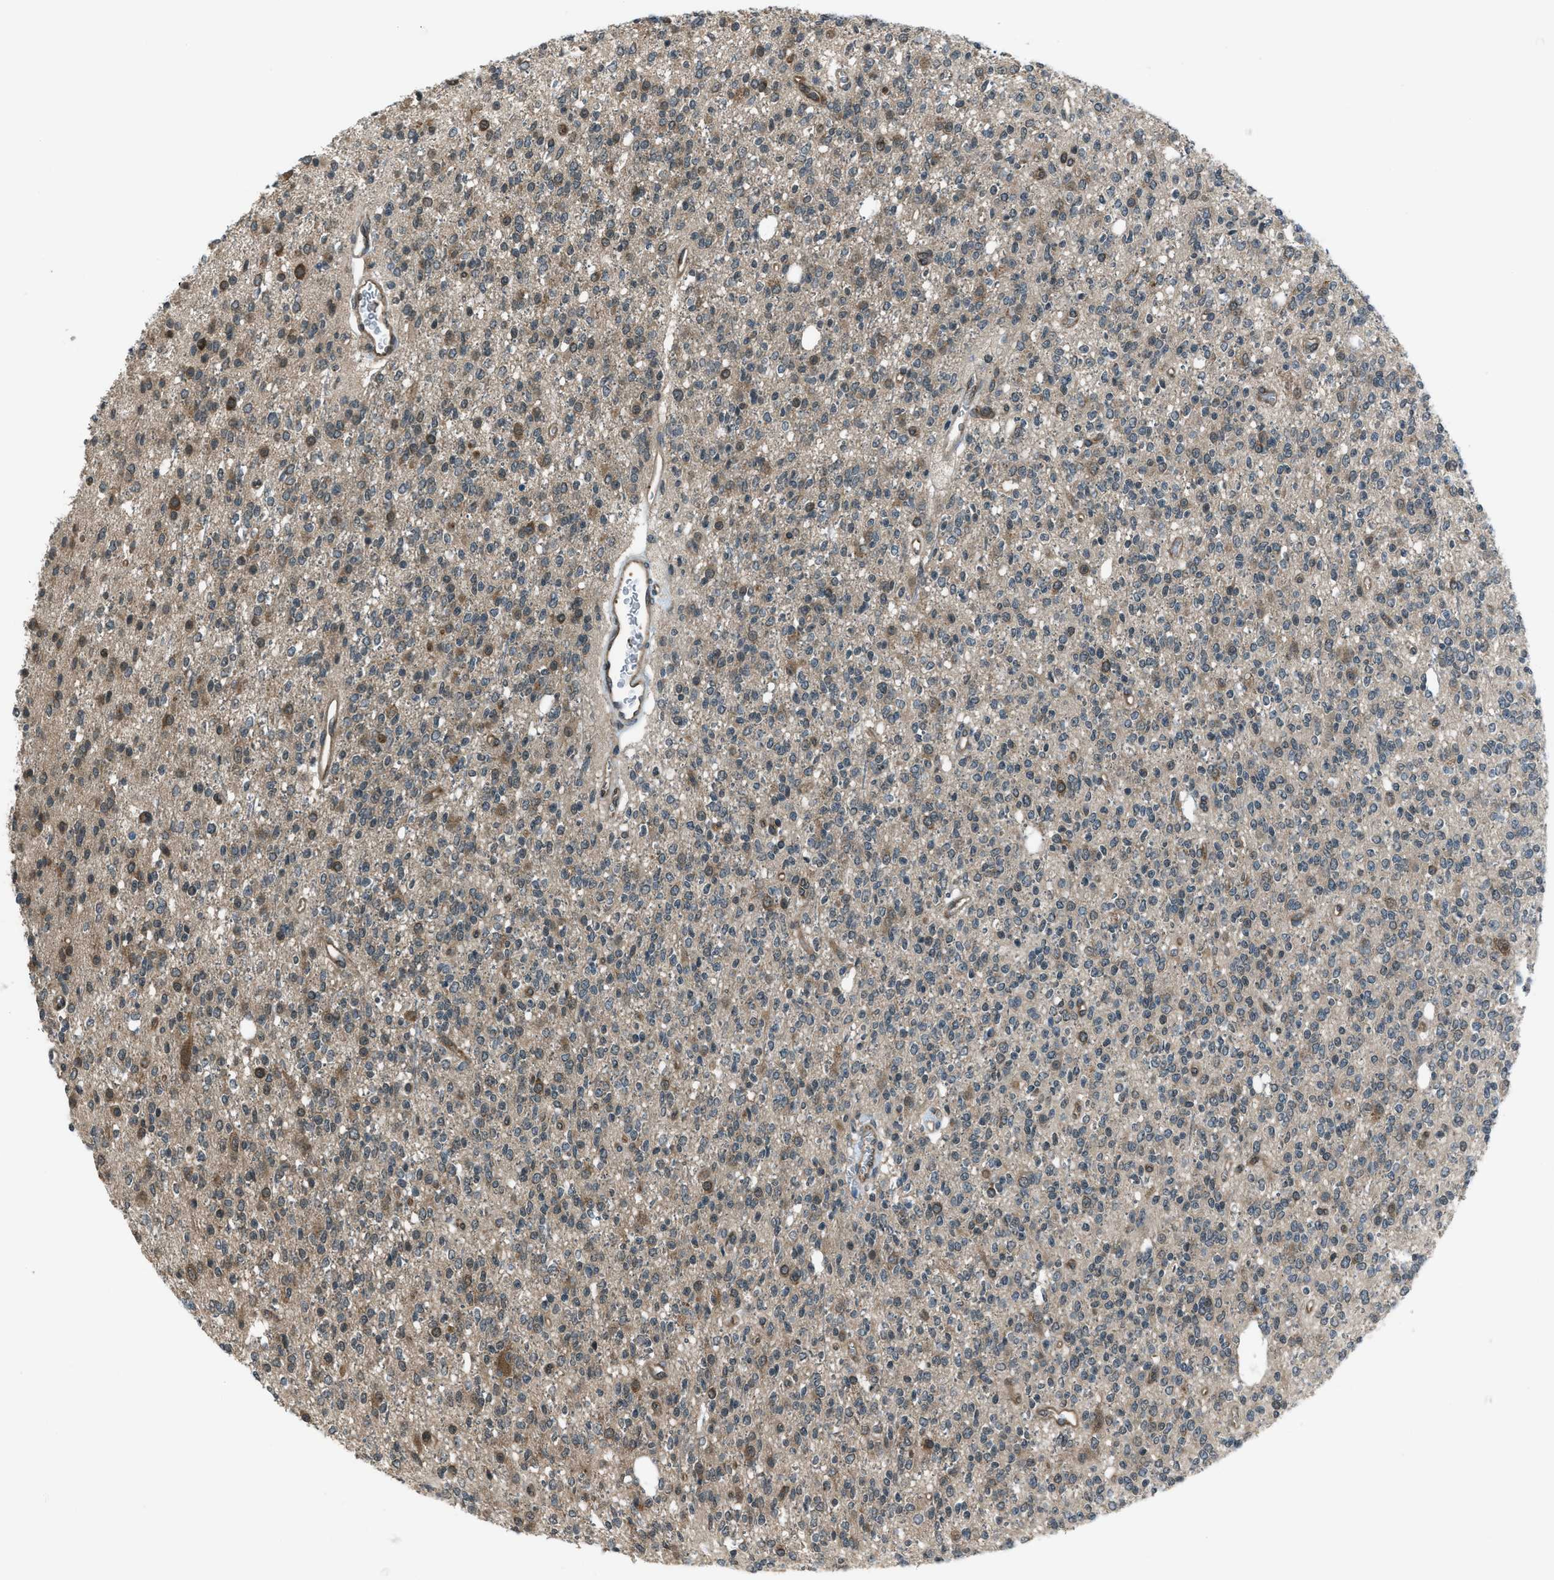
{"staining": {"intensity": "moderate", "quantity": "<25%", "location": "cytoplasmic/membranous,nuclear"}, "tissue": "glioma", "cell_type": "Tumor cells", "image_type": "cancer", "snomed": [{"axis": "morphology", "description": "Glioma, malignant, High grade"}, {"axis": "topography", "description": "Brain"}], "caption": "Approximately <25% of tumor cells in malignant high-grade glioma demonstrate moderate cytoplasmic/membranous and nuclear protein staining as visualized by brown immunohistochemical staining.", "gene": "ASAP2", "patient": {"sex": "male", "age": 34}}